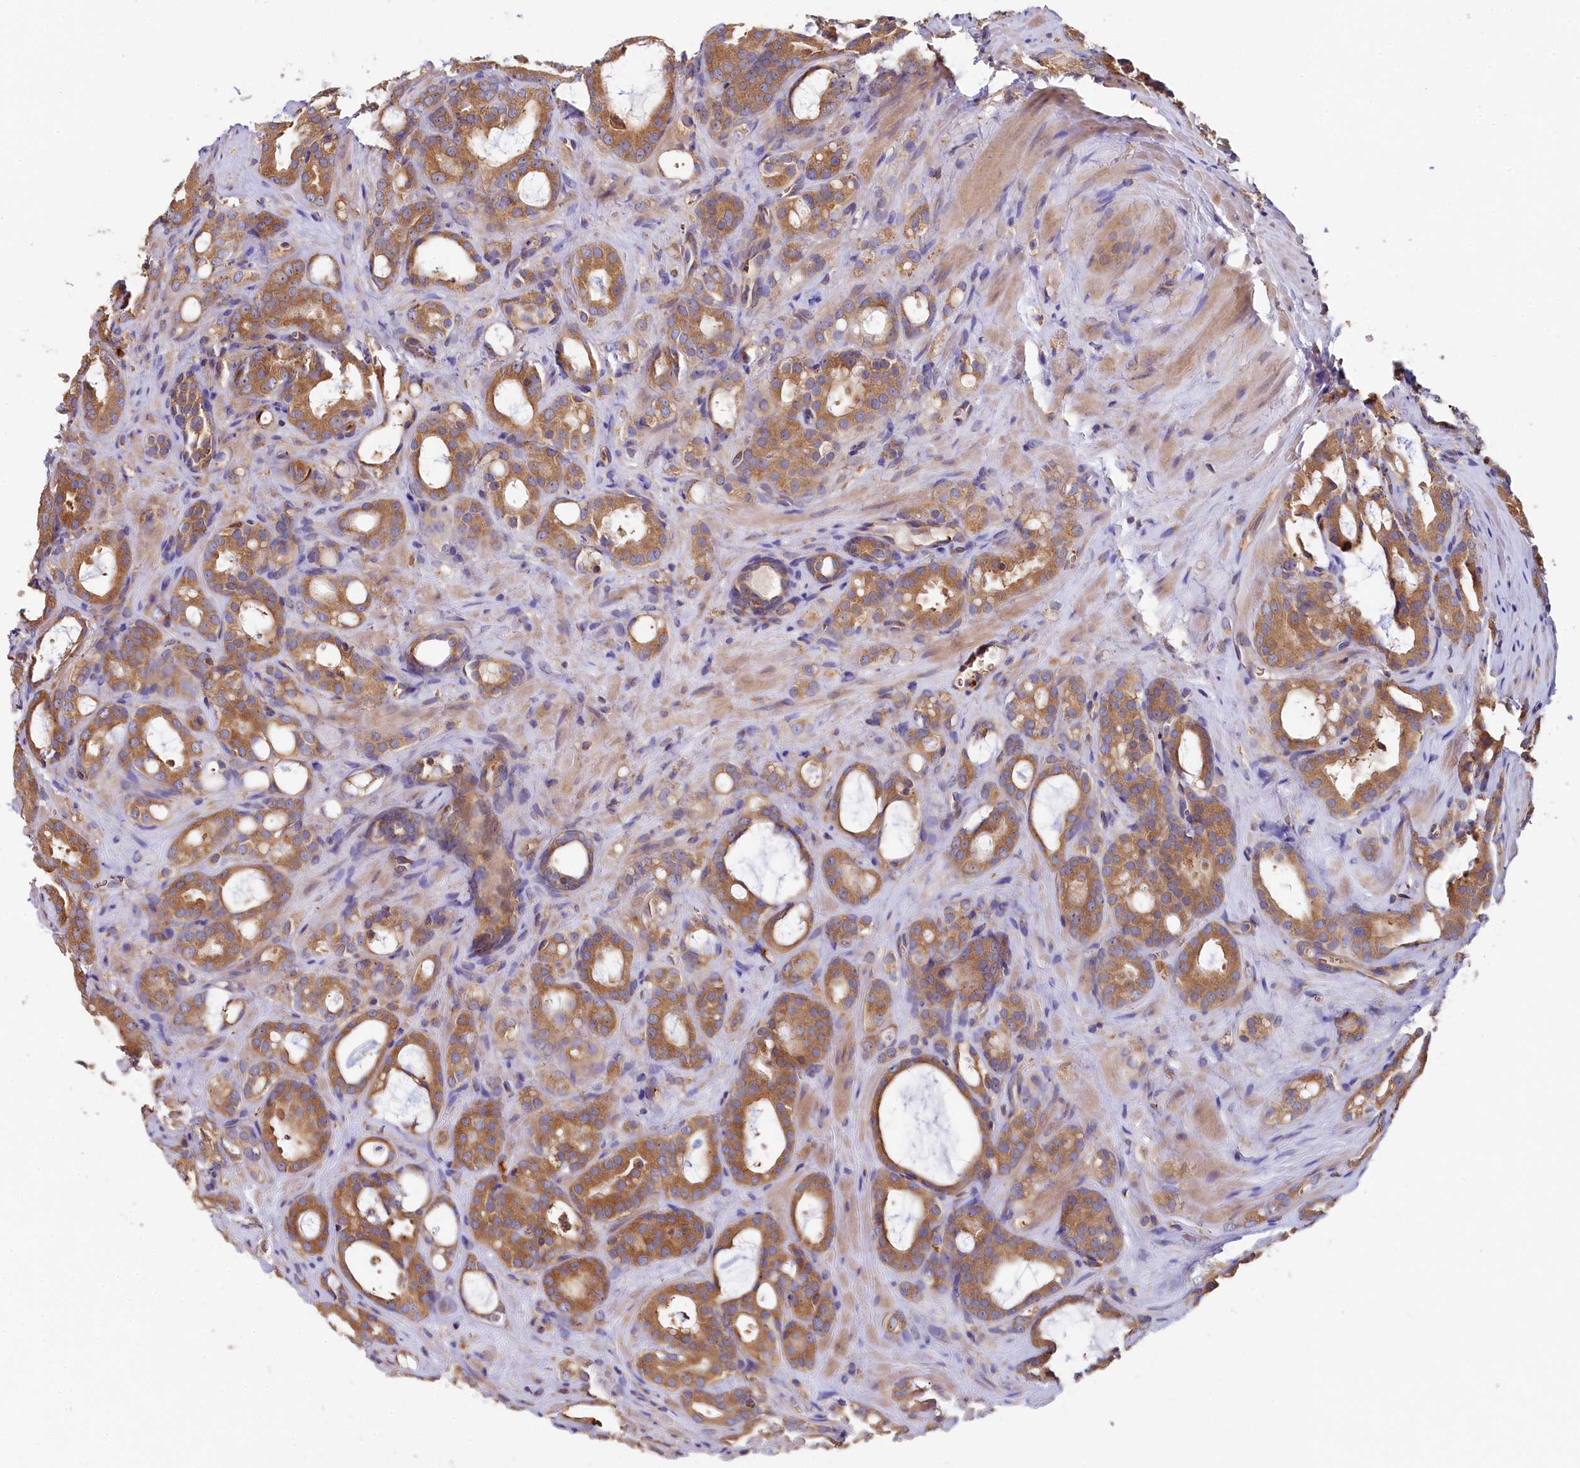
{"staining": {"intensity": "moderate", "quantity": ">75%", "location": "cytoplasmic/membranous"}, "tissue": "prostate cancer", "cell_type": "Tumor cells", "image_type": "cancer", "snomed": [{"axis": "morphology", "description": "Adenocarcinoma, High grade"}, {"axis": "topography", "description": "Prostate"}], "caption": "Human prostate cancer (adenocarcinoma (high-grade)) stained for a protein (brown) demonstrates moderate cytoplasmic/membranous positive positivity in approximately >75% of tumor cells.", "gene": "PPIP5K1", "patient": {"sex": "male", "age": 72}}